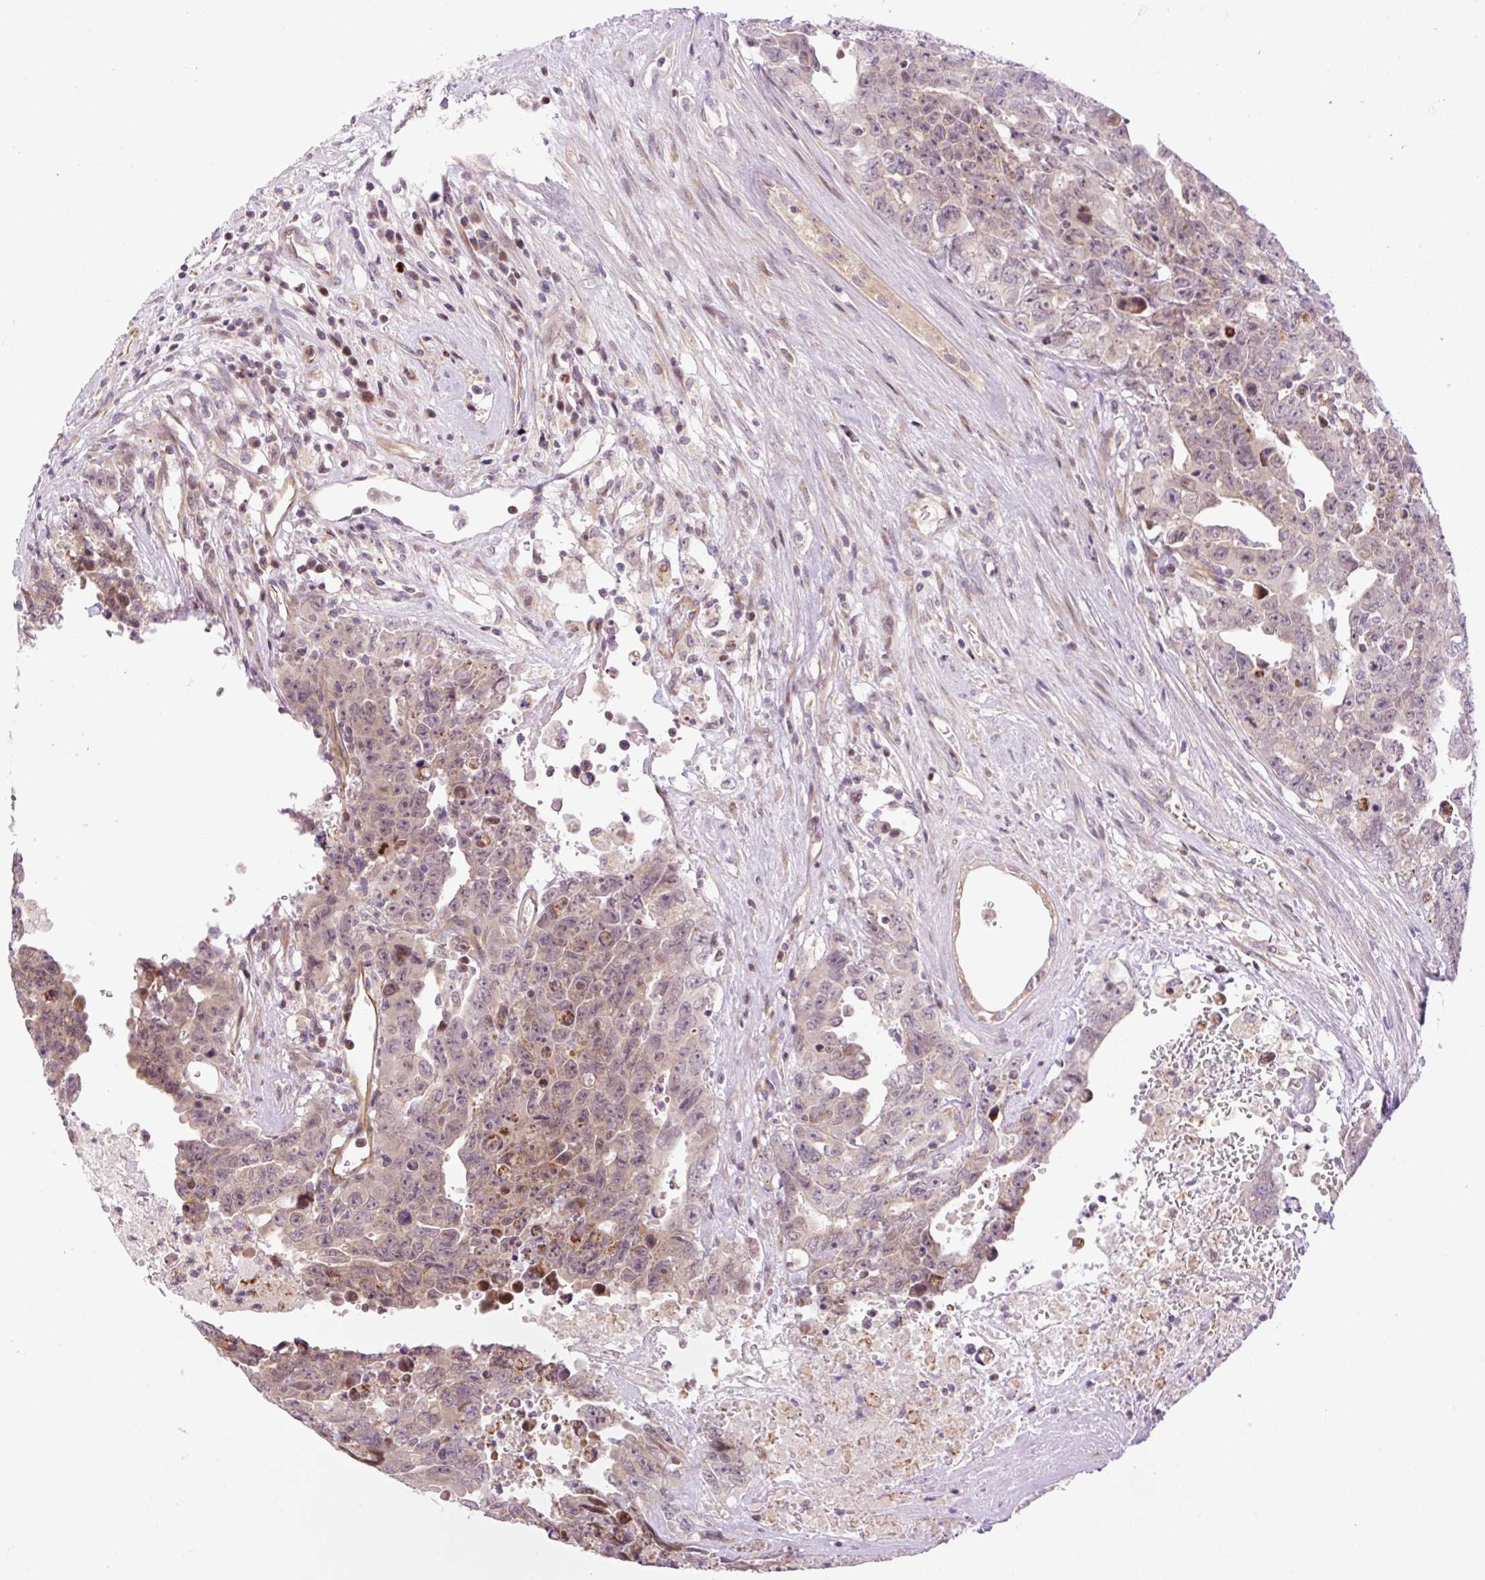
{"staining": {"intensity": "negative", "quantity": "none", "location": "none"}, "tissue": "testis cancer", "cell_type": "Tumor cells", "image_type": "cancer", "snomed": [{"axis": "morphology", "description": "Carcinoma, Embryonal, NOS"}, {"axis": "topography", "description": "Testis"}], "caption": "Tumor cells are negative for protein expression in human testis cancer.", "gene": "ZNF394", "patient": {"sex": "male", "age": 24}}